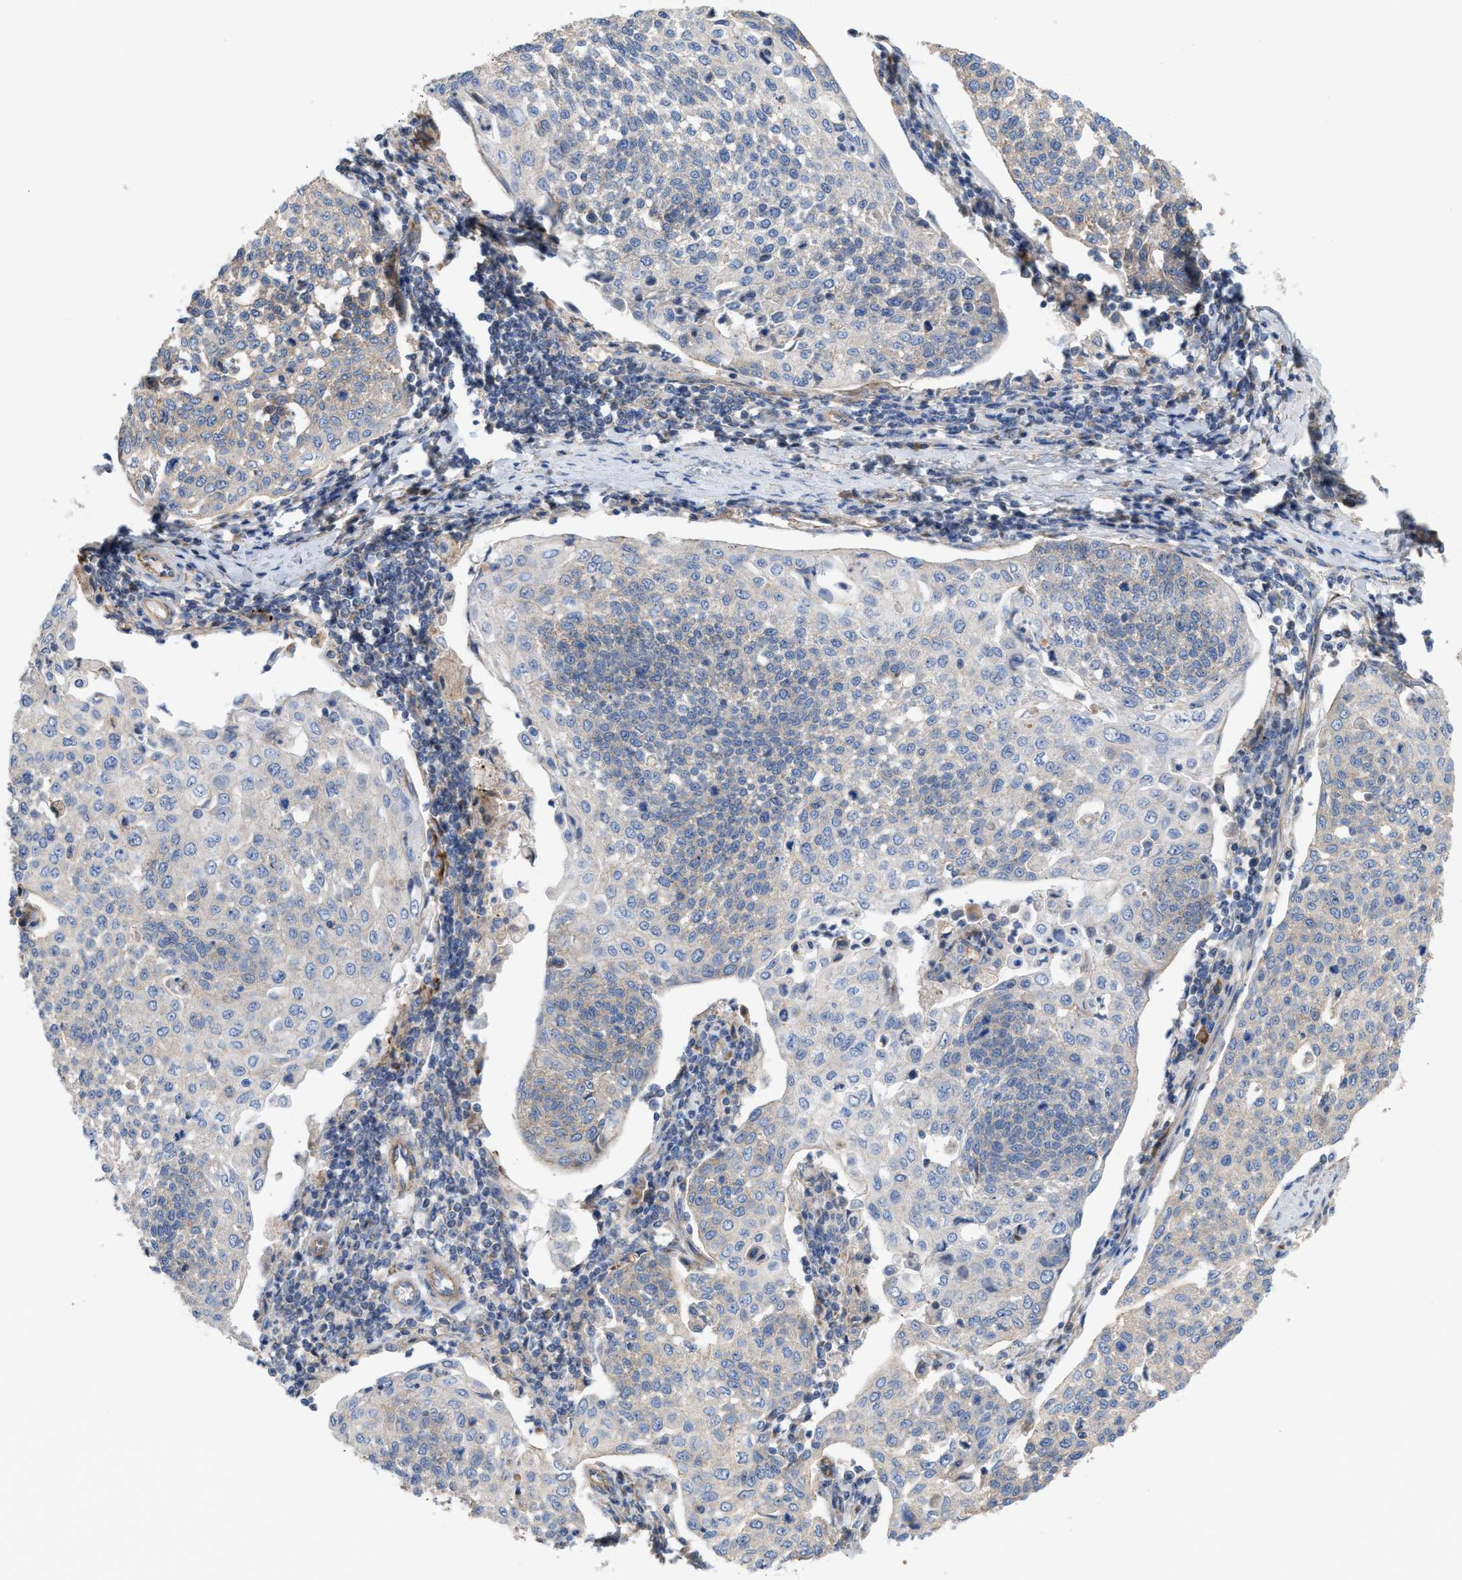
{"staining": {"intensity": "negative", "quantity": "none", "location": "none"}, "tissue": "cervical cancer", "cell_type": "Tumor cells", "image_type": "cancer", "snomed": [{"axis": "morphology", "description": "Squamous cell carcinoma, NOS"}, {"axis": "topography", "description": "Cervix"}], "caption": "The micrograph shows no significant staining in tumor cells of cervical cancer.", "gene": "OXSM", "patient": {"sex": "female", "age": 34}}